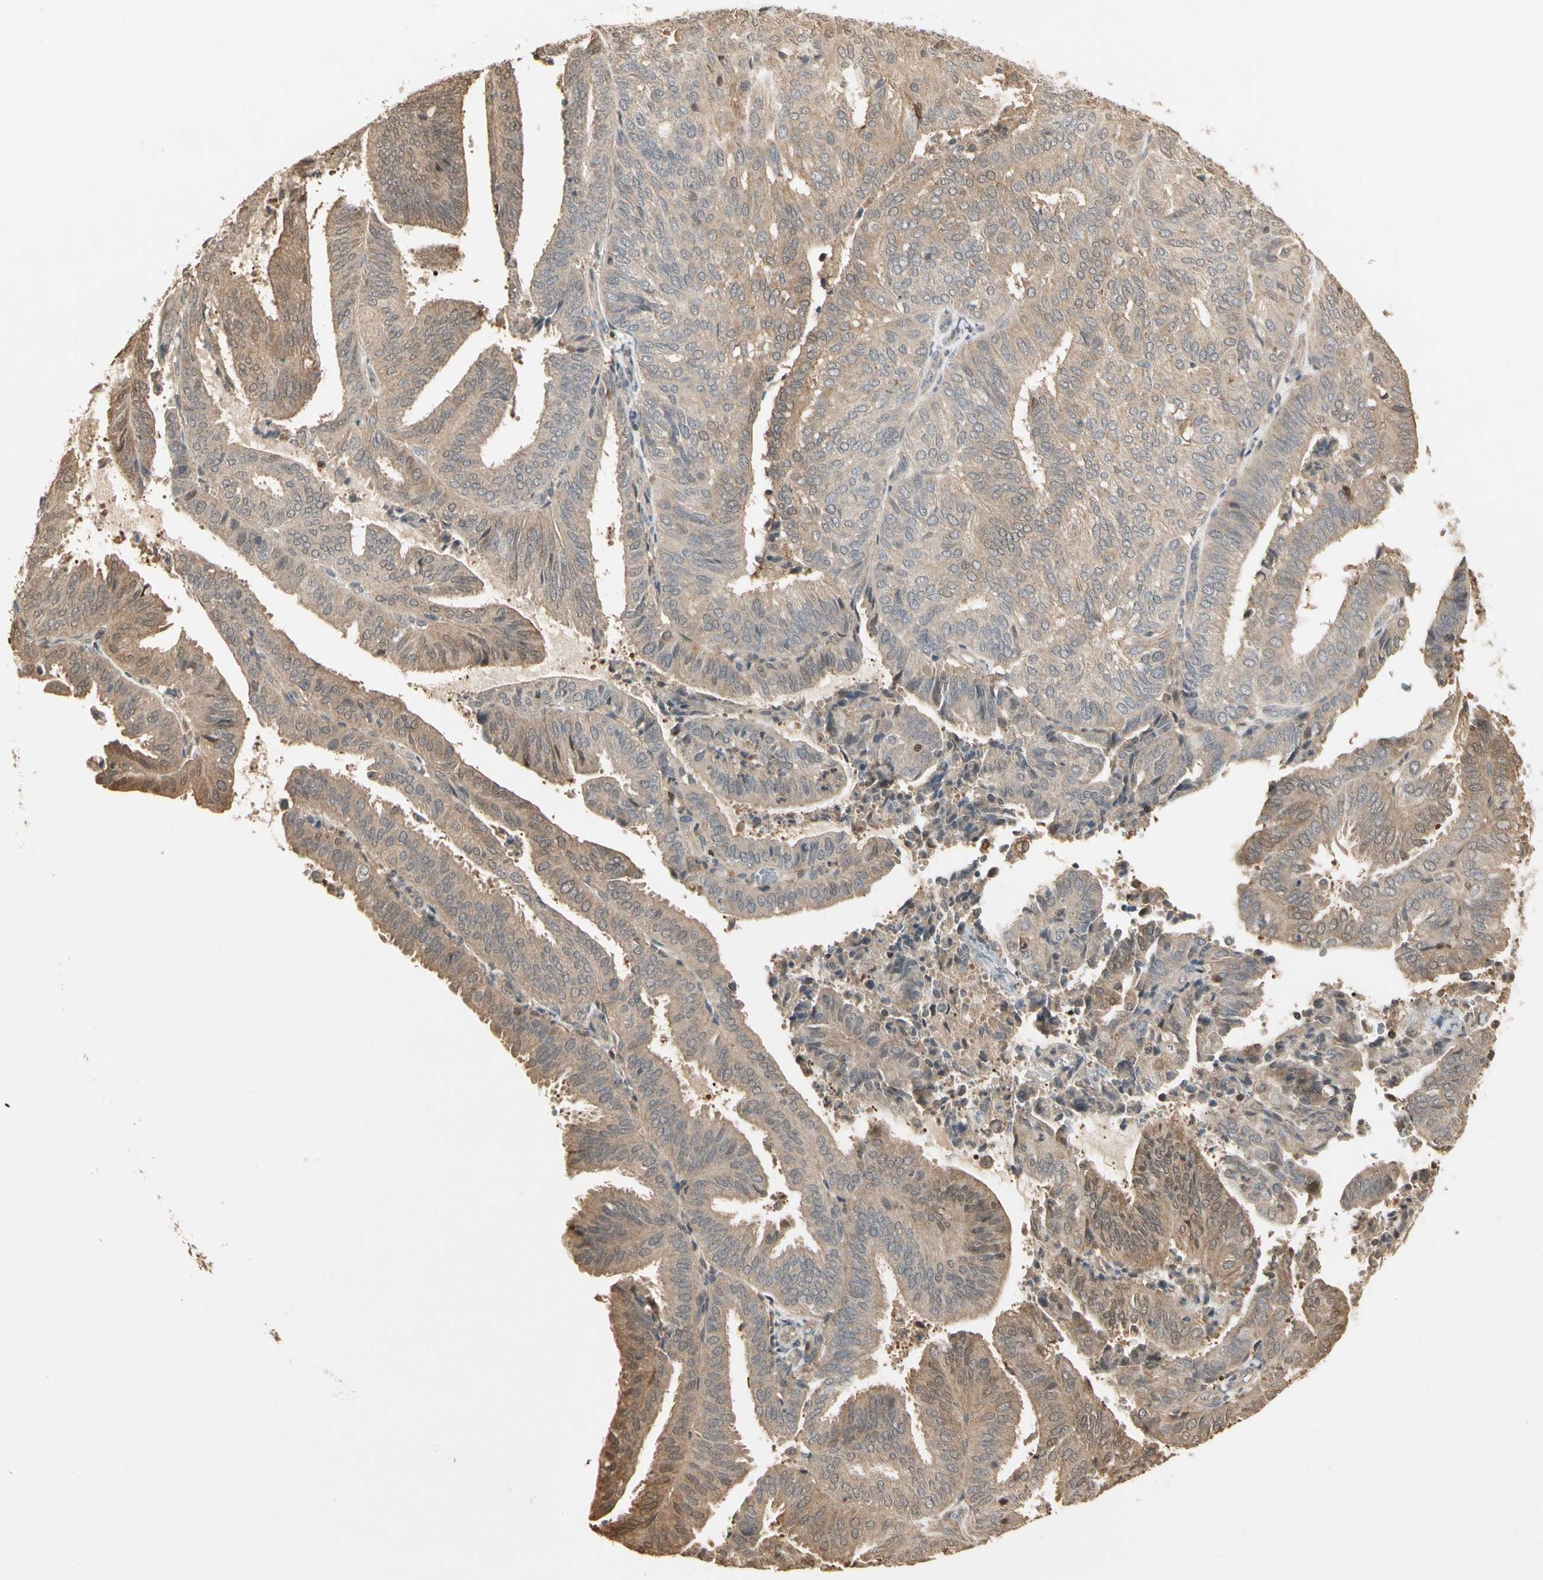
{"staining": {"intensity": "moderate", "quantity": ">75%", "location": "cytoplasmic/membranous"}, "tissue": "endometrial cancer", "cell_type": "Tumor cells", "image_type": "cancer", "snomed": [{"axis": "morphology", "description": "Adenocarcinoma, NOS"}, {"axis": "topography", "description": "Uterus"}], "caption": "Endometrial cancer stained with immunohistochemistry demonstrates moderate cytoplasmic/membranous expression in approximately >75% of tumor cells. (Brightfield microscopy of DAB IHC at high magnification).", "gene": "DRG2", "patient": {"sex": "female", "age": 60}}